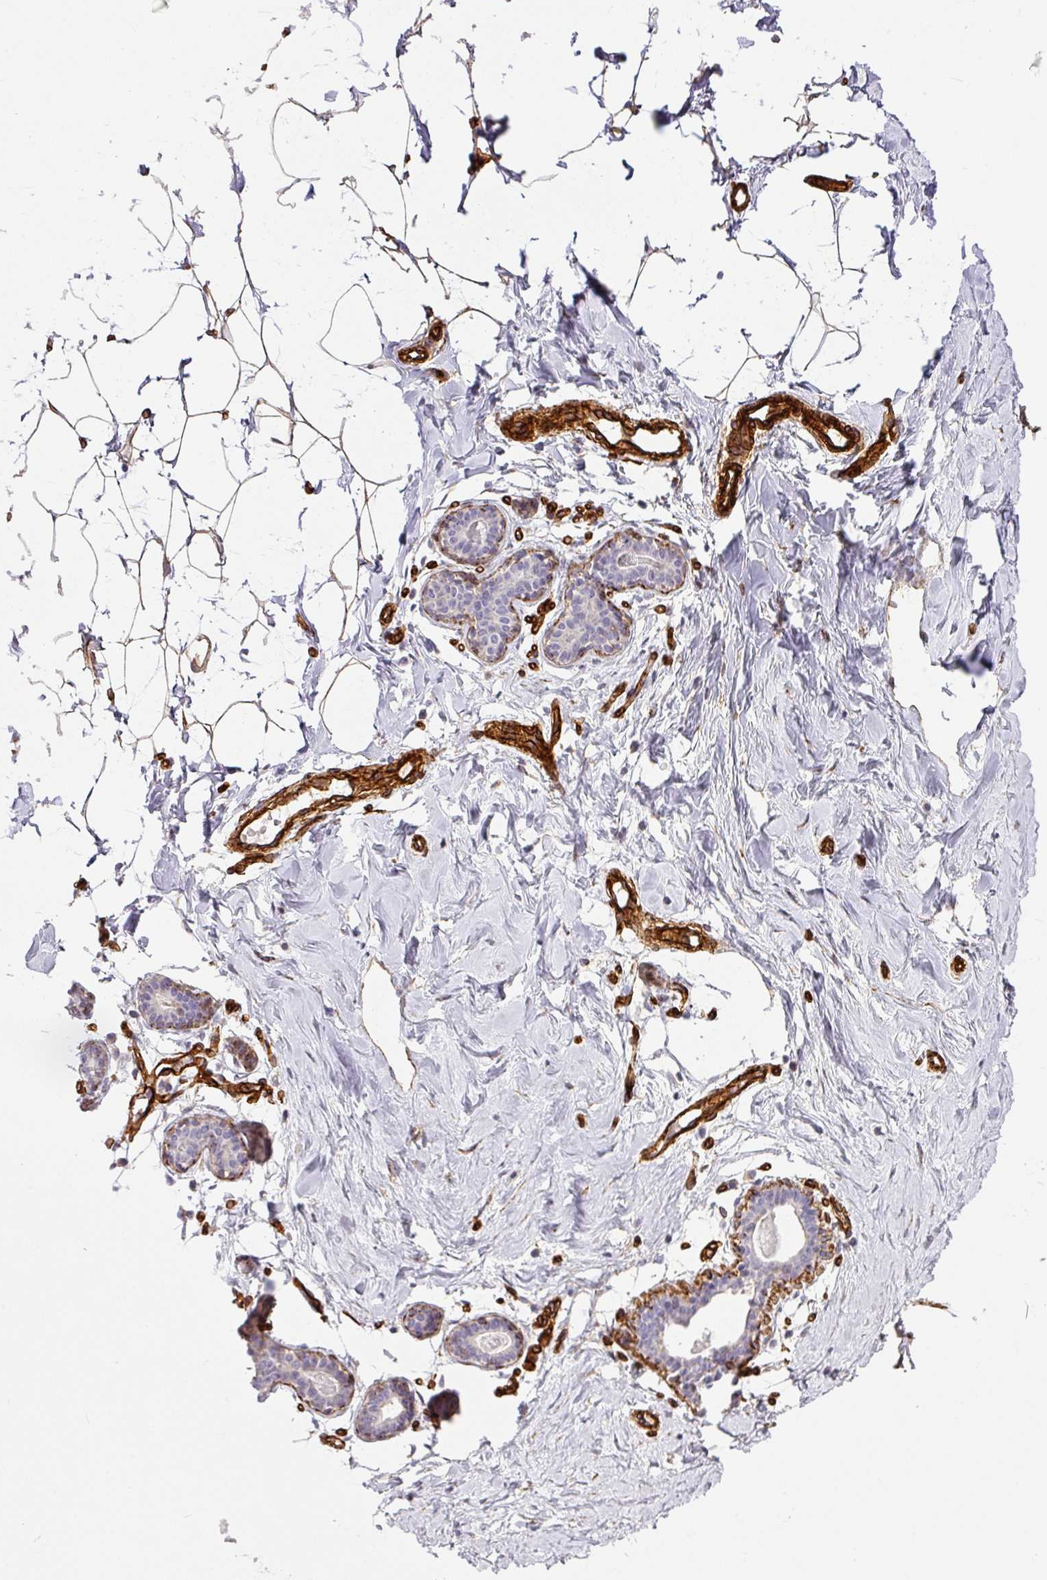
{"staining": {"intensity": "moderate", "quantity": ">75%", "location": "cytoplasmic/membranous"}, "tissue": "breast", "cell_type": "Adipocytes", "image_type": "normal", "snomed": [{"axis": "morphology", "description": "Normal tissue, NOS"}, {"axis": "topography", "description": "Breast"}], "caption": "Human breast stained with a brown dye reveals moderate cytoplasmic/membranous positive expression in approximately >75% of adipocytes.", "gene": "SLC25A17", "patient": {"sex": "female", "age": 23}}